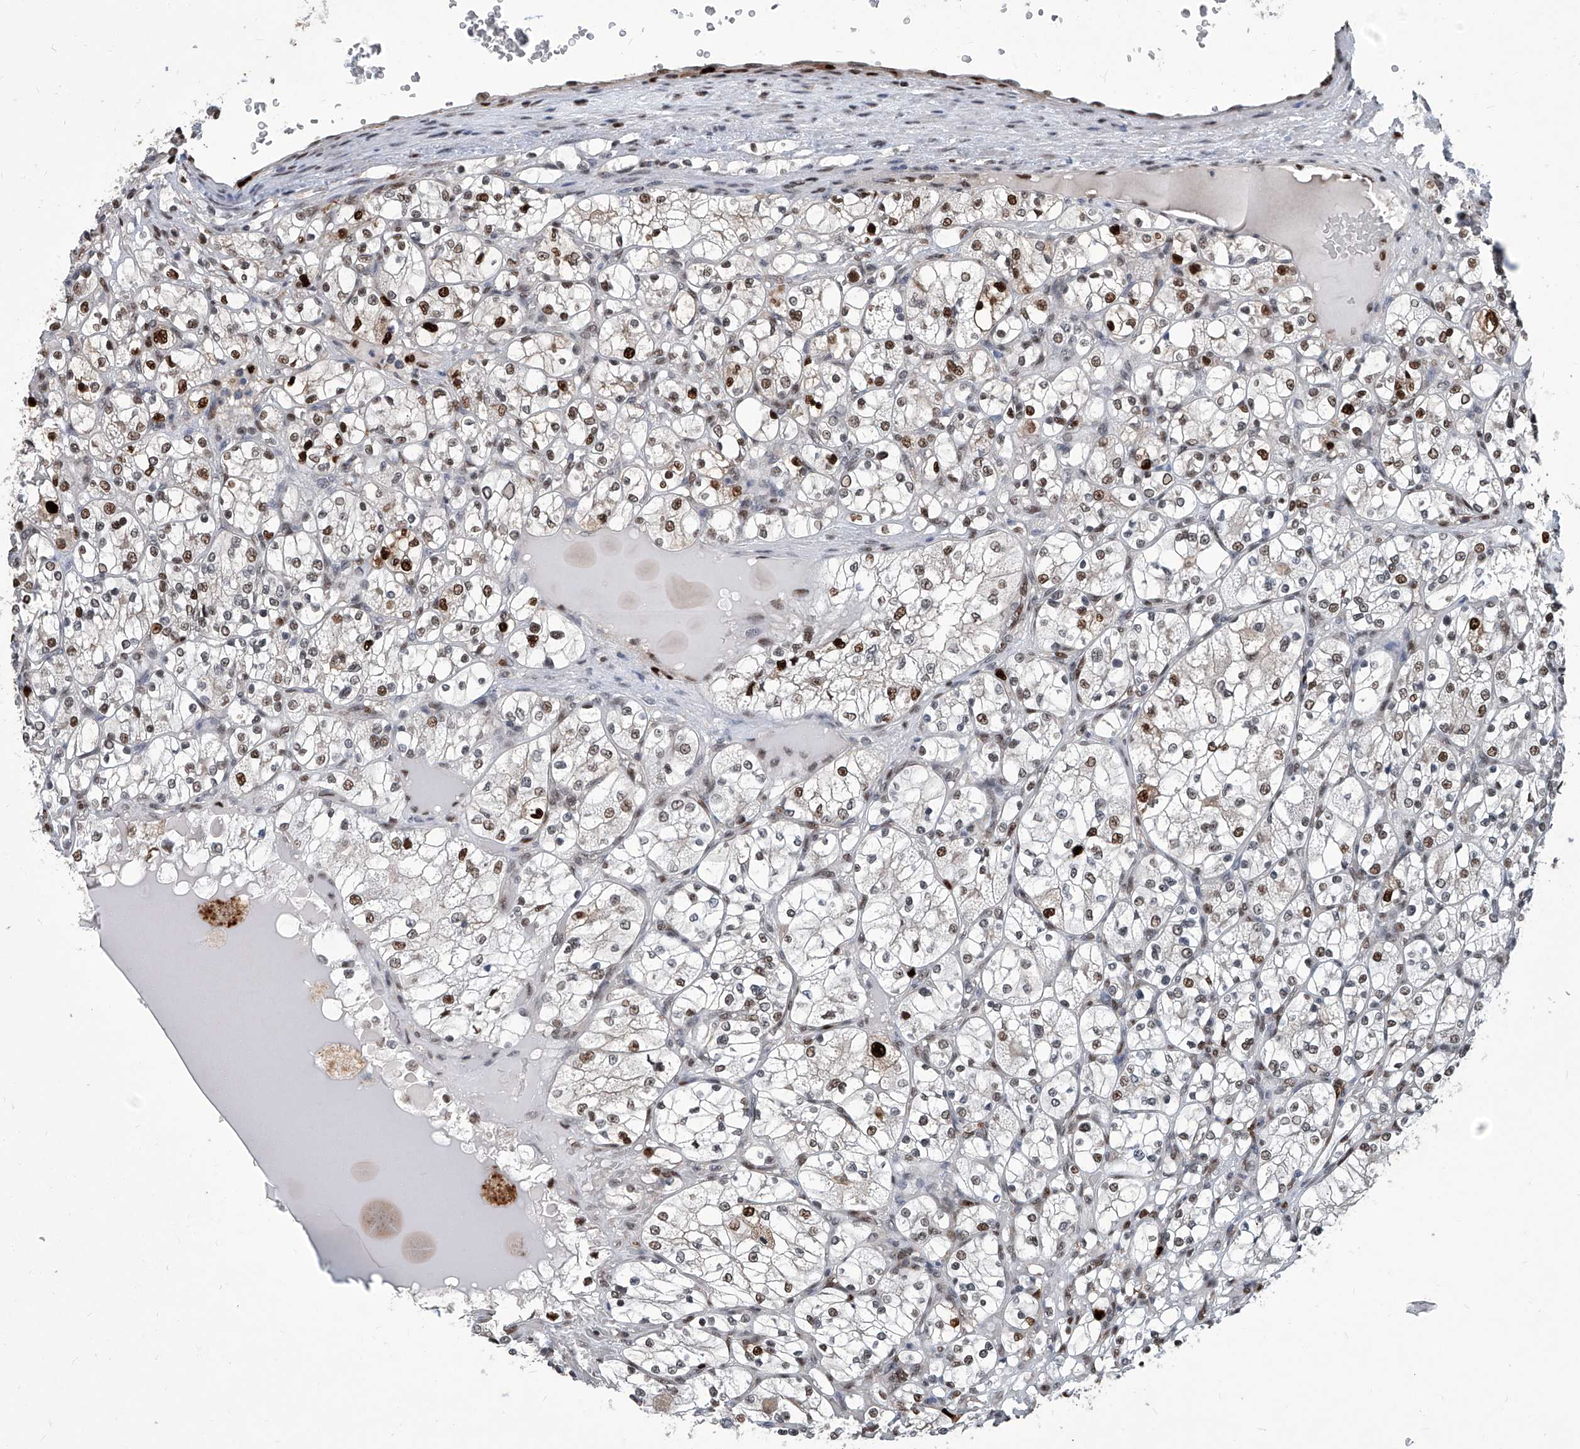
{"staining": {"intensity": "strong", "quantity": "25%-75%", "location": "nuclear"}, "tissue": "renal cancer", "cell_type": "Tumor cells", "image_type": "cancer", "snomed": [{"axis": "morphology", "description": "Adenocarcinoma, NOS"}, {"axis": "topography", "description": "Kidney"}], "caption": "This image exhibits adenocarcinoma (renal) stained with IHC to label a protein in brown. The nuclear of tumor cells show strong positivity for the protein. Nuclei are counter-stained blue.", "gene": "PCNA", "patient": {"sex": "female", "age": 69}}